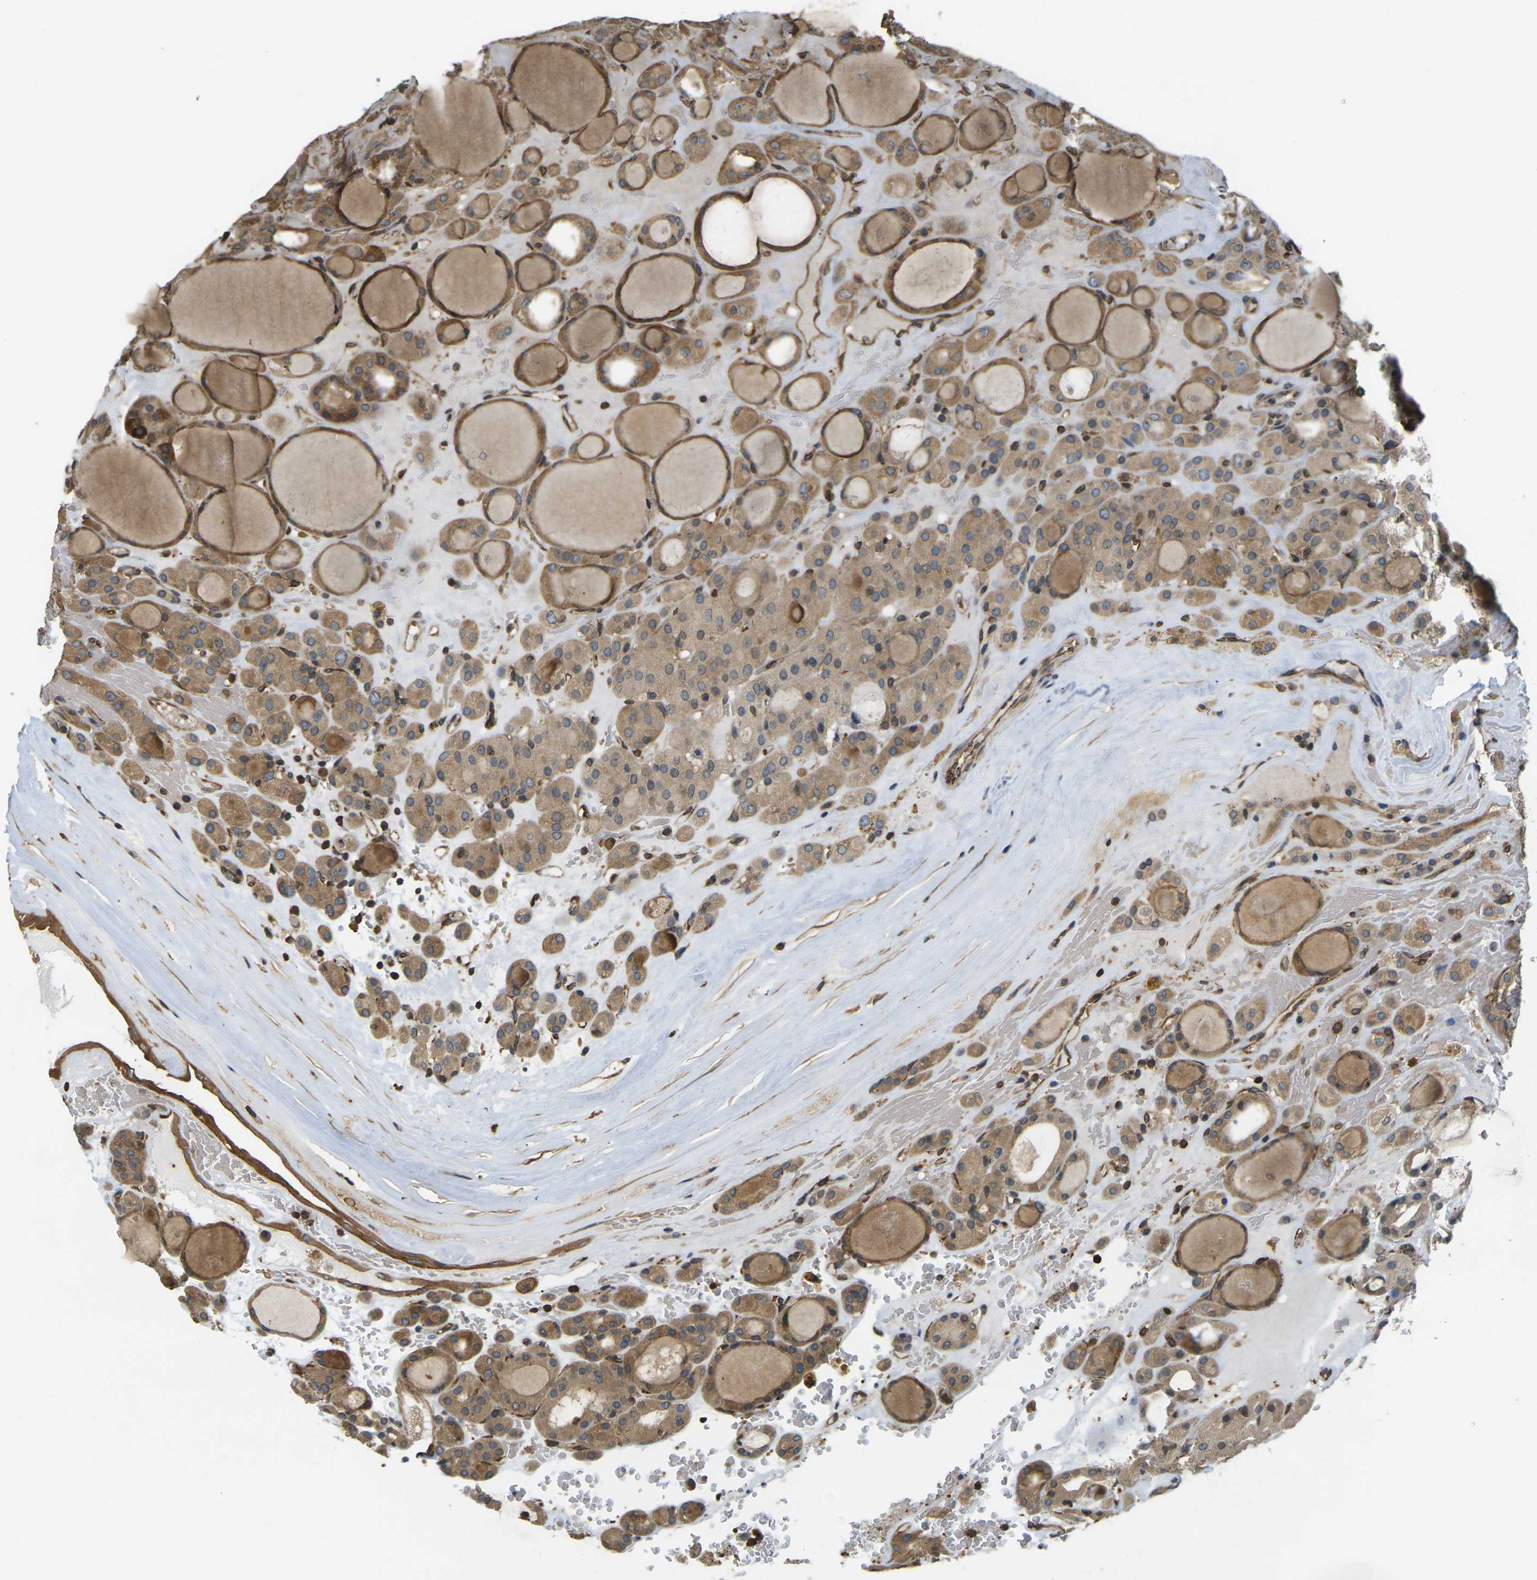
{"staining": {"intensity": "moderate", "quantity": ">75%", "location": "cytoplasmic/membranous"}, "tissue": "thyroid gland", "cell_type": "Glandular cells", "image_type": "normal", "snomed": [{"axis": "morphology", "description": "Normal tissue, NOS"}, {"axis": "morphology", "description": "Carcinoma, NOS"}, {"axis": "topography", "description": "Thyroid gland"}], "caption": "High-power microscopy captured an immunohistochemistry (IHC) photomicrograph of unremarkable thyroid gland, revealing moderate cytoplasmic/membranous staining in about >75% of glandular cells.", "gene": "CAST", "patient": {"sex": "female", "age": 86}}